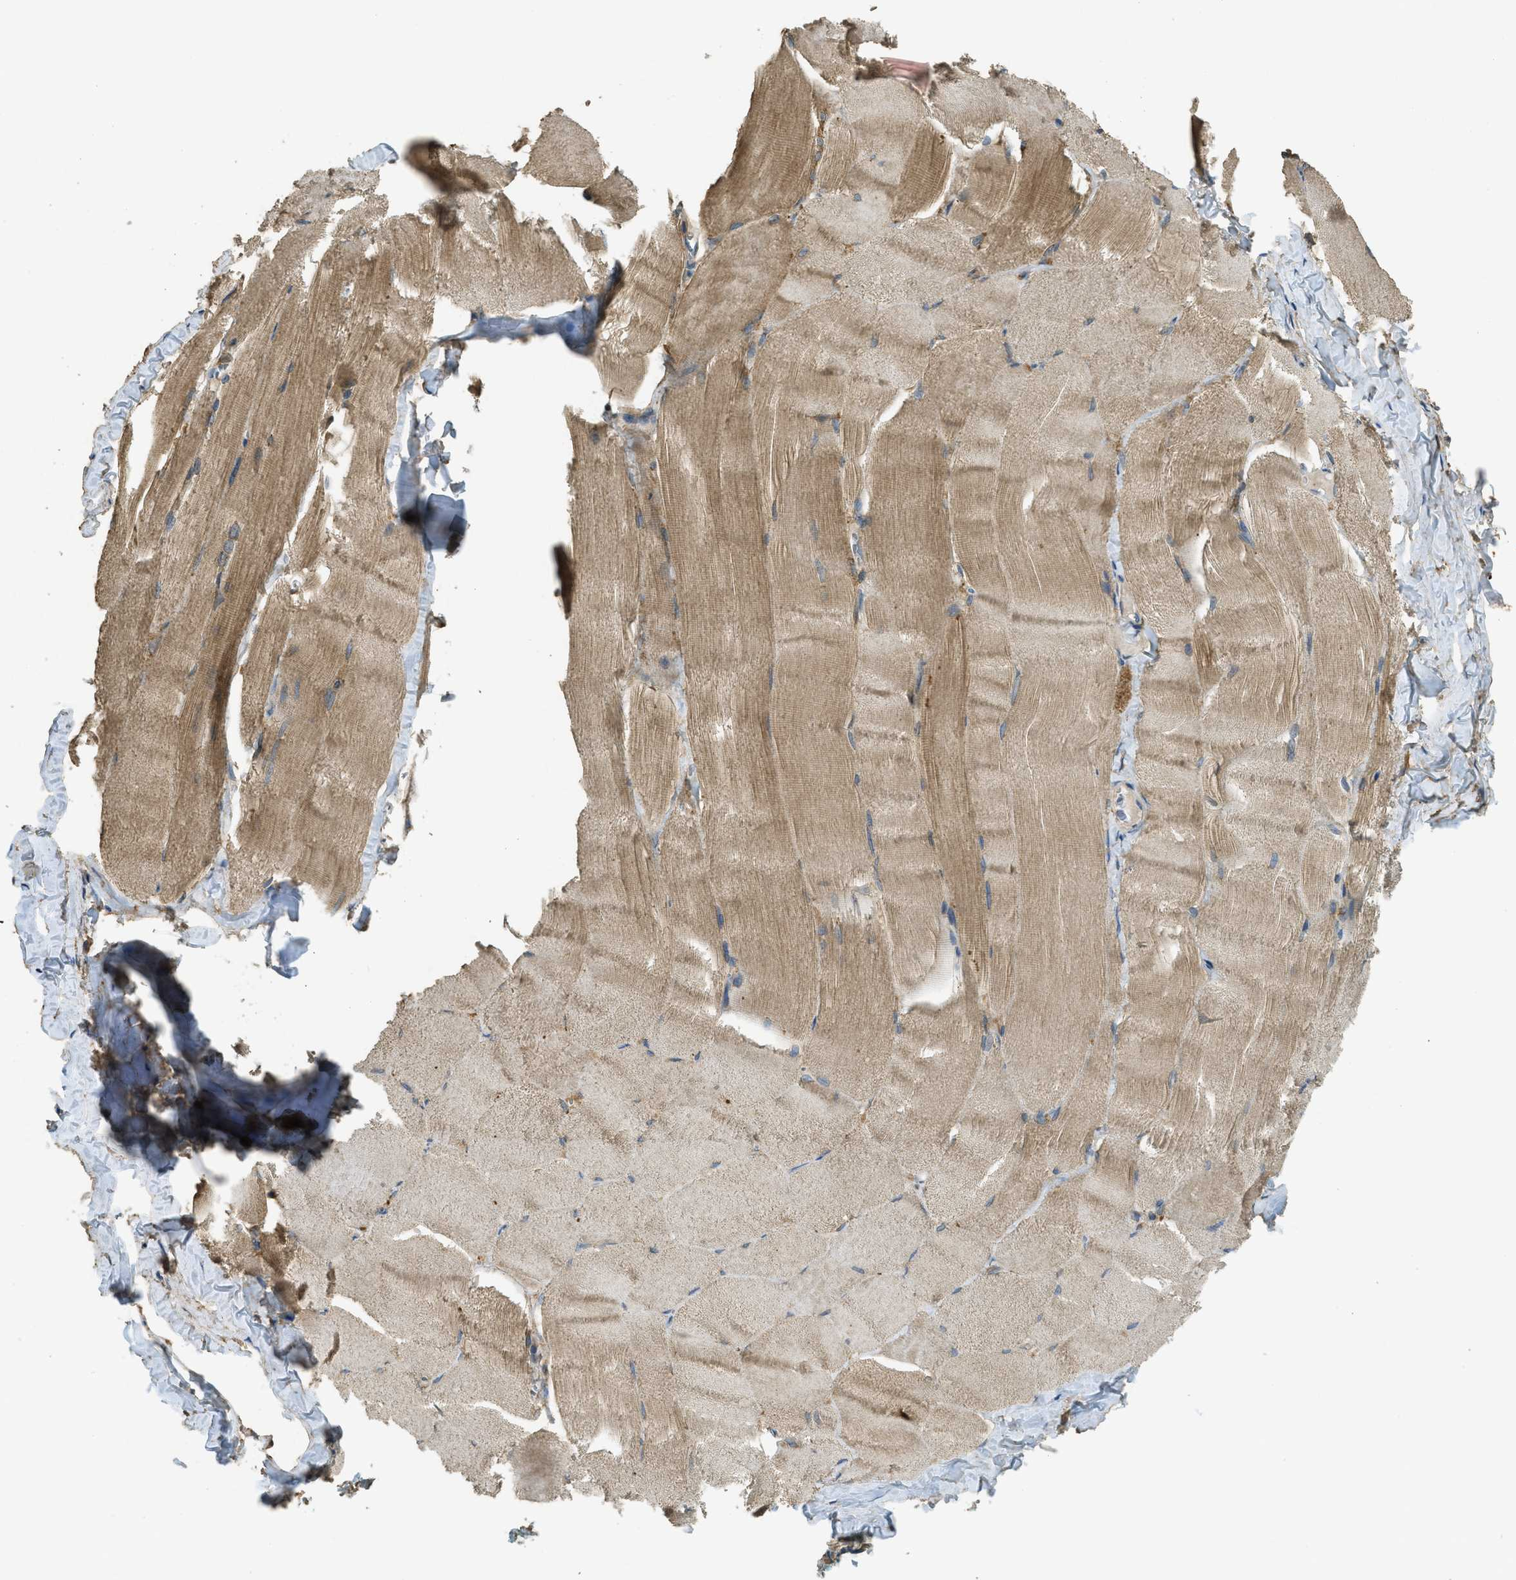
{"staining": {"intensity": "moderate", "quantity": ">75%", "location": "cytoplasmic/membranous"}, "tissue": "skeletal muscle", "cell_type": "Myocytes", "image_type": "normal", "snomed": [{"axis": "morphology", "description": "Normal tissue, NOS"}, {"axis": "morphology", "description": "Squamous cell carcinoma, NOS"}, {"axis": "topography", "description": "Skeletal muscle"}], "caption": "Myocytes reveal moderate cytoplasmic/membranous positivity in about >75% of cells in benign skeletal muscle.", "gene": "CD276", "patient": {"sex": "male", "age": 51}}